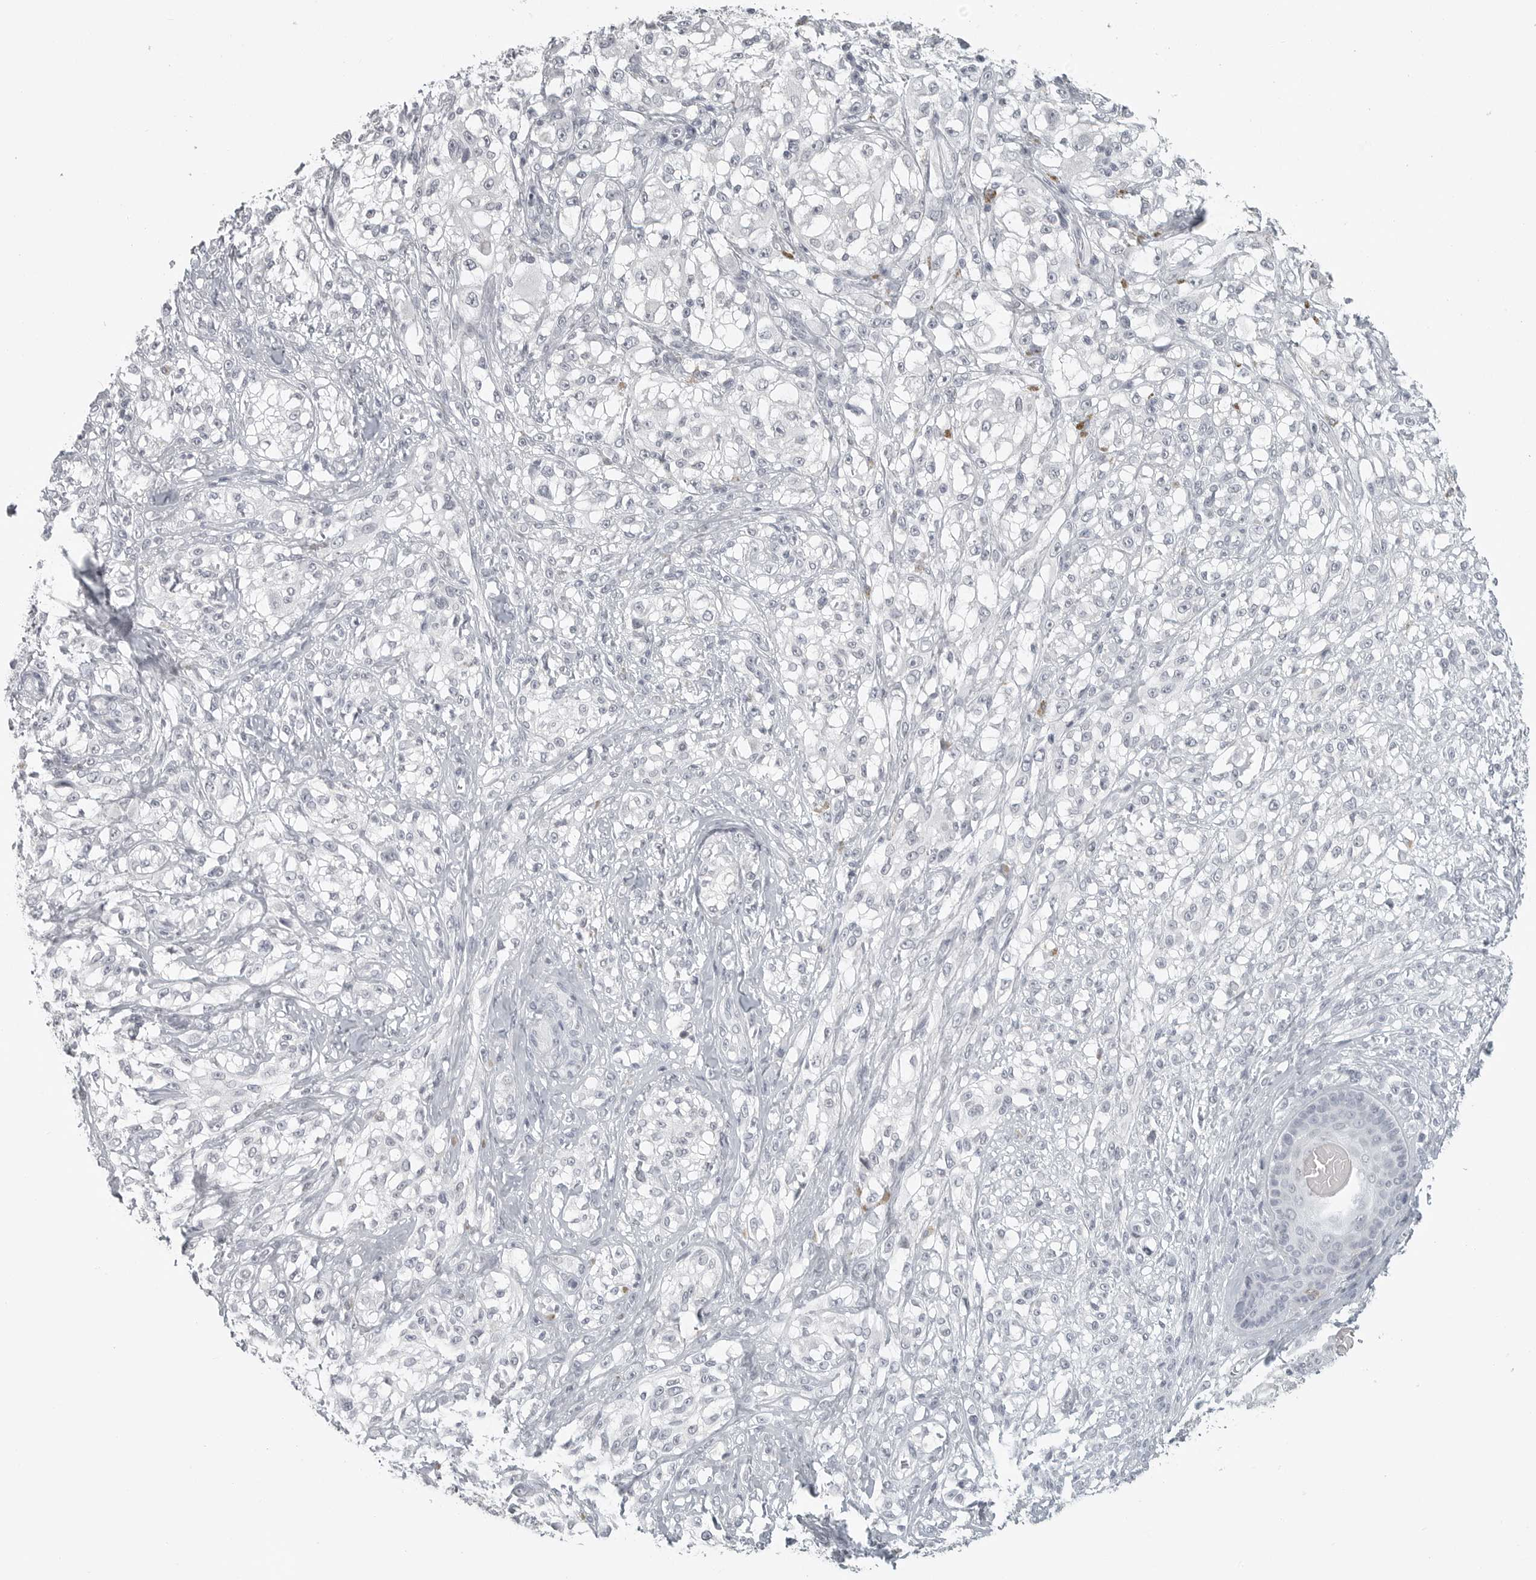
{"staining": {"intensity": "negative", "quantity": "none", "location": "none"}, "tissue": "melanoma", "cell_type": "Tumor cells", "image_type": "cancer", "snomed": [{"axis": "morphology", "description": "Malignant melanoma, NOS"}, {"axis": "topography", "description": "Skin of head"}], "caption": "Melanoma was stained to show a protein in brown. There is no significant expression in tumor cells.", "gene": "BPIFA1", "patient": {"sex": "male", "age": 83}}